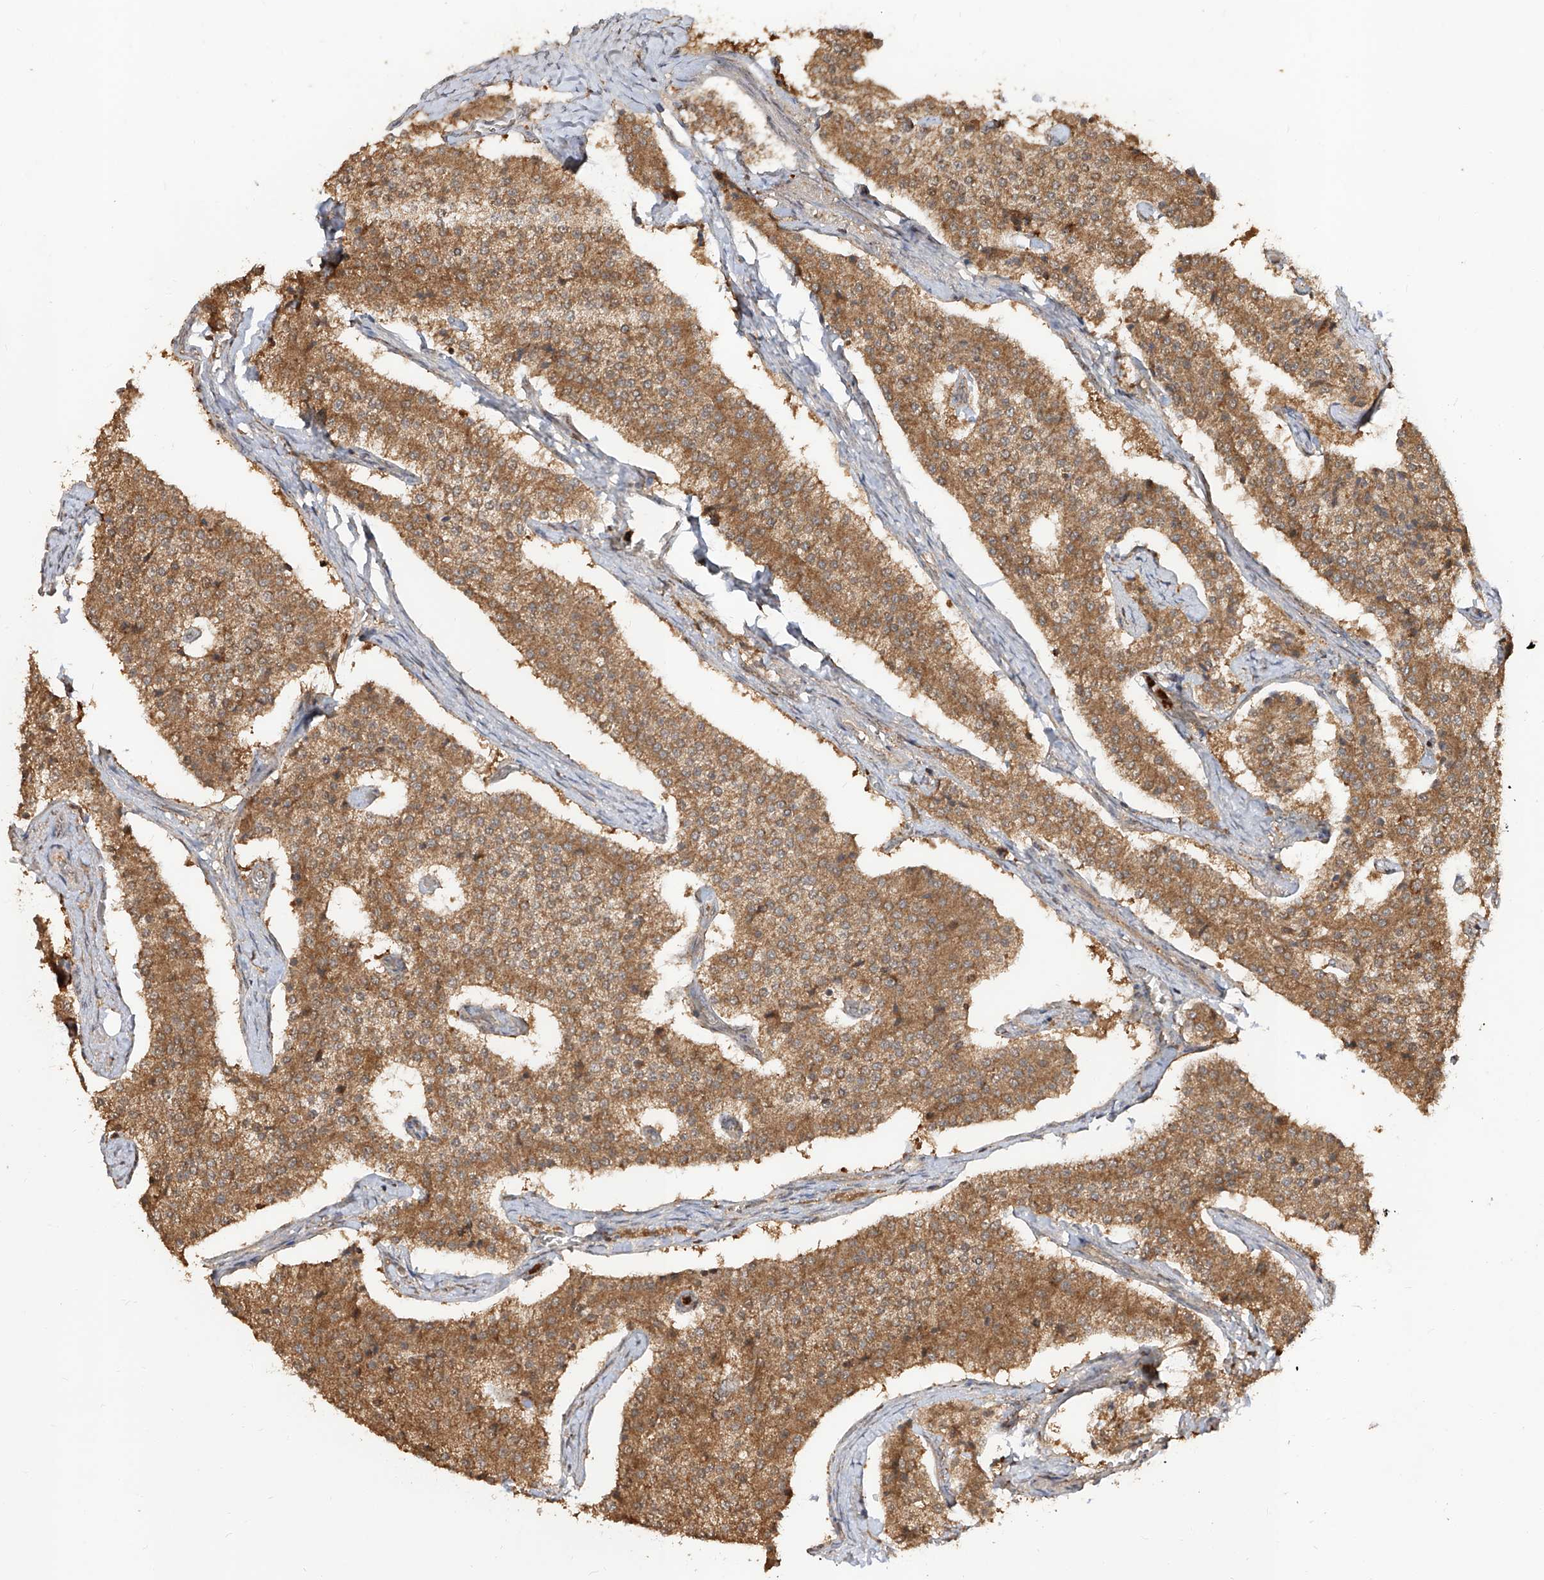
{"staining": {"intensity": "moderate", "quantity": ">75%", "location": "cytoplasmic/membranous"}, "tissue": "carcinoid", "cell_type": "Tumor cells", "image_type": "cancer", "snomed": [{"axis": "morphology", "description": "Carcinoid, malignant, NOS"}, {"axis": "topography", "description": "Colon"}], "caption": "Moderate cytoplasmic/membranous protein expression is appreciated in about >75% of tumor cells in carcinoid.", "gene": "AIM2", "patient": {"sex": "female", "age": 52}}